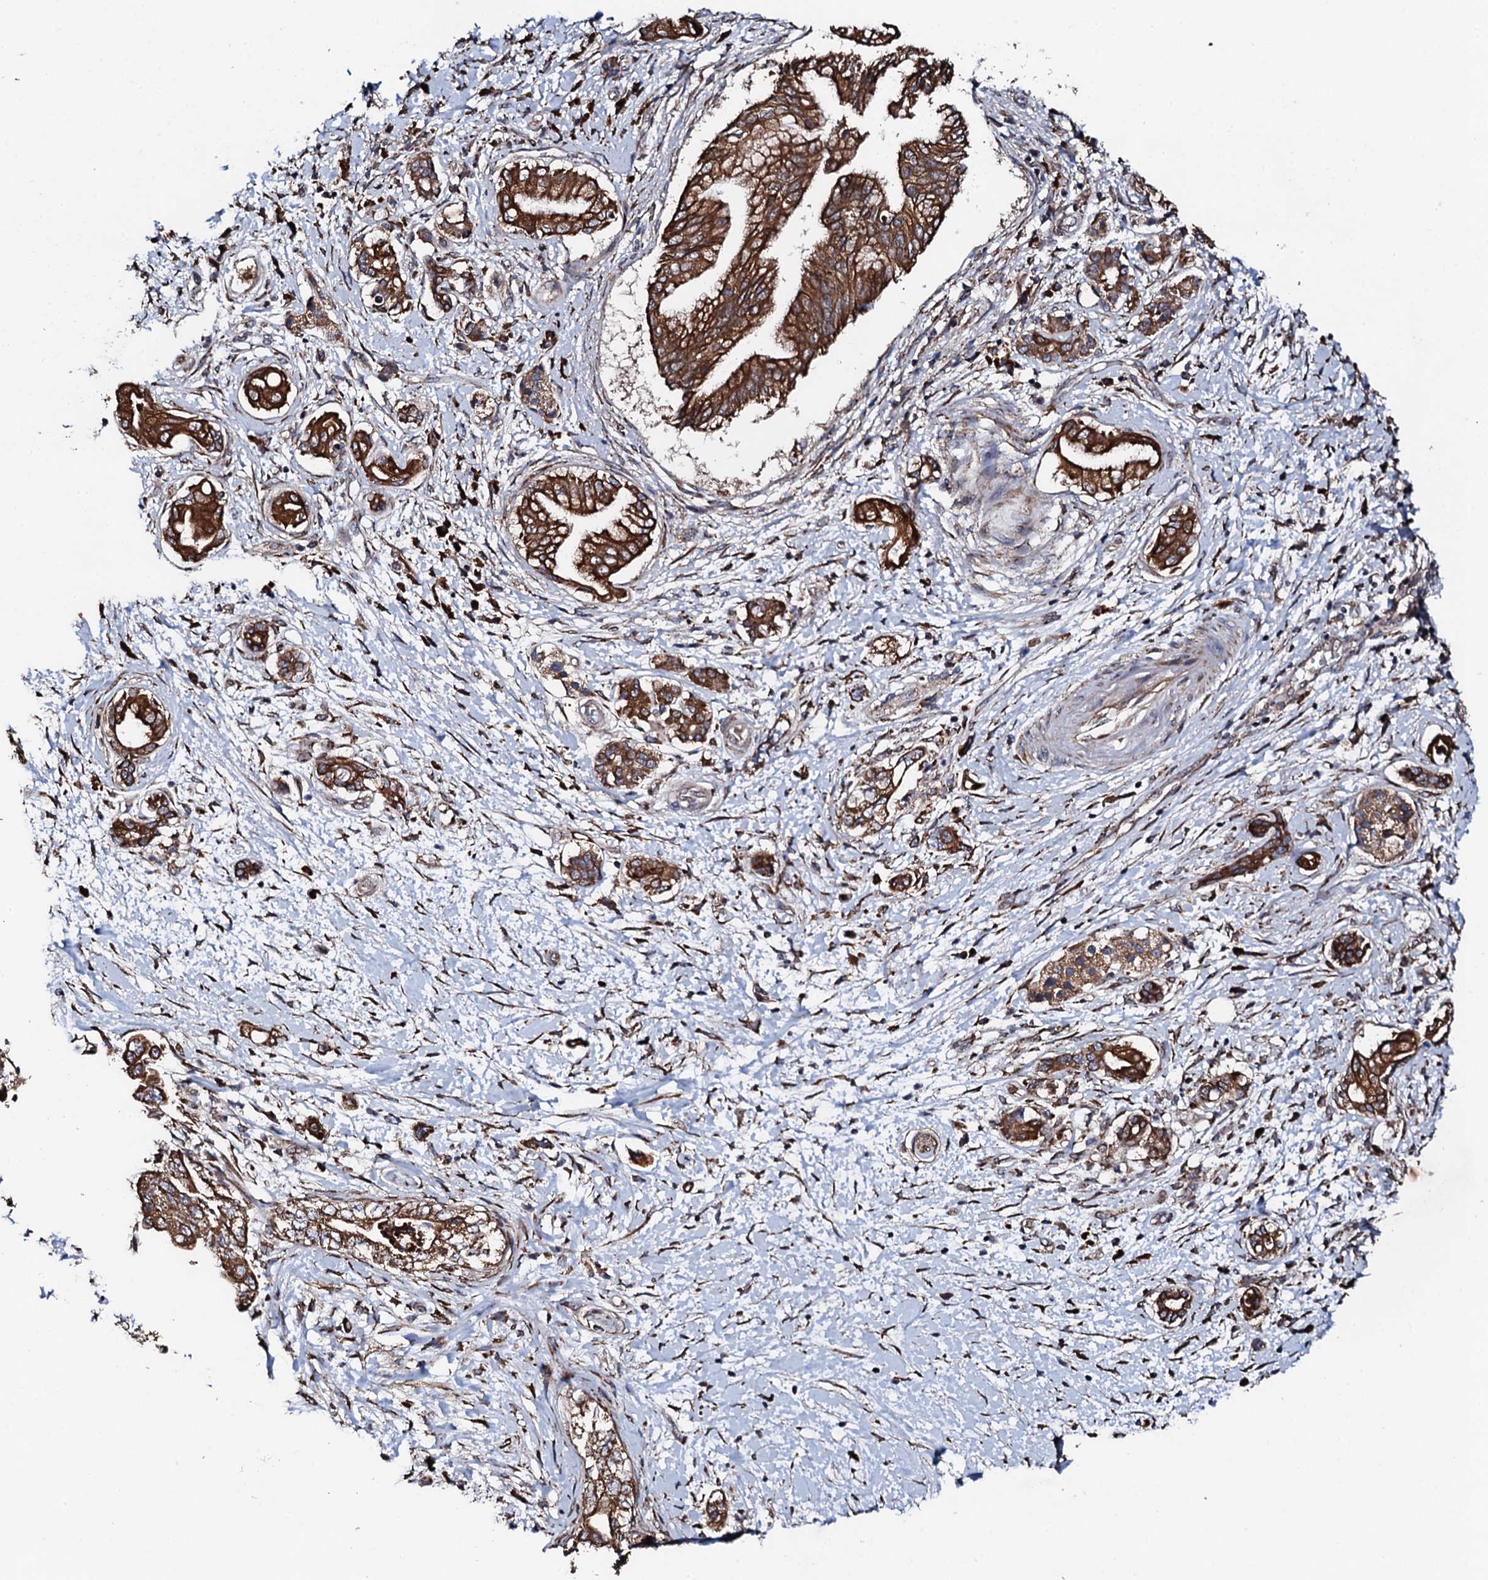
{"staining": {"intensity": "strong", "quantity": ">75%", "location": "cytoplasmic/membranous"}, "tissue": "pancreatic cancer", "cell_type": "Tumor cells", "image_type": "cancer", "snomed": [{"axis": "morphology", "description": "Adenocarcinoma, NOS"}, {"axis": "topography", "description": "Pancreas"}], "caption": "Protein analysis of adenocarcinoma (pancreatic) tissue demonstrates strong cytoplasmic/membranous staining in about >75% of tumor cells. The protein is stained brown, and the nuclei are stained in blue (DAB IHC with brightfield microscopy, high magnification).", "gene": "CKAP5", "patient": {"sex": "female", "age": 73}}